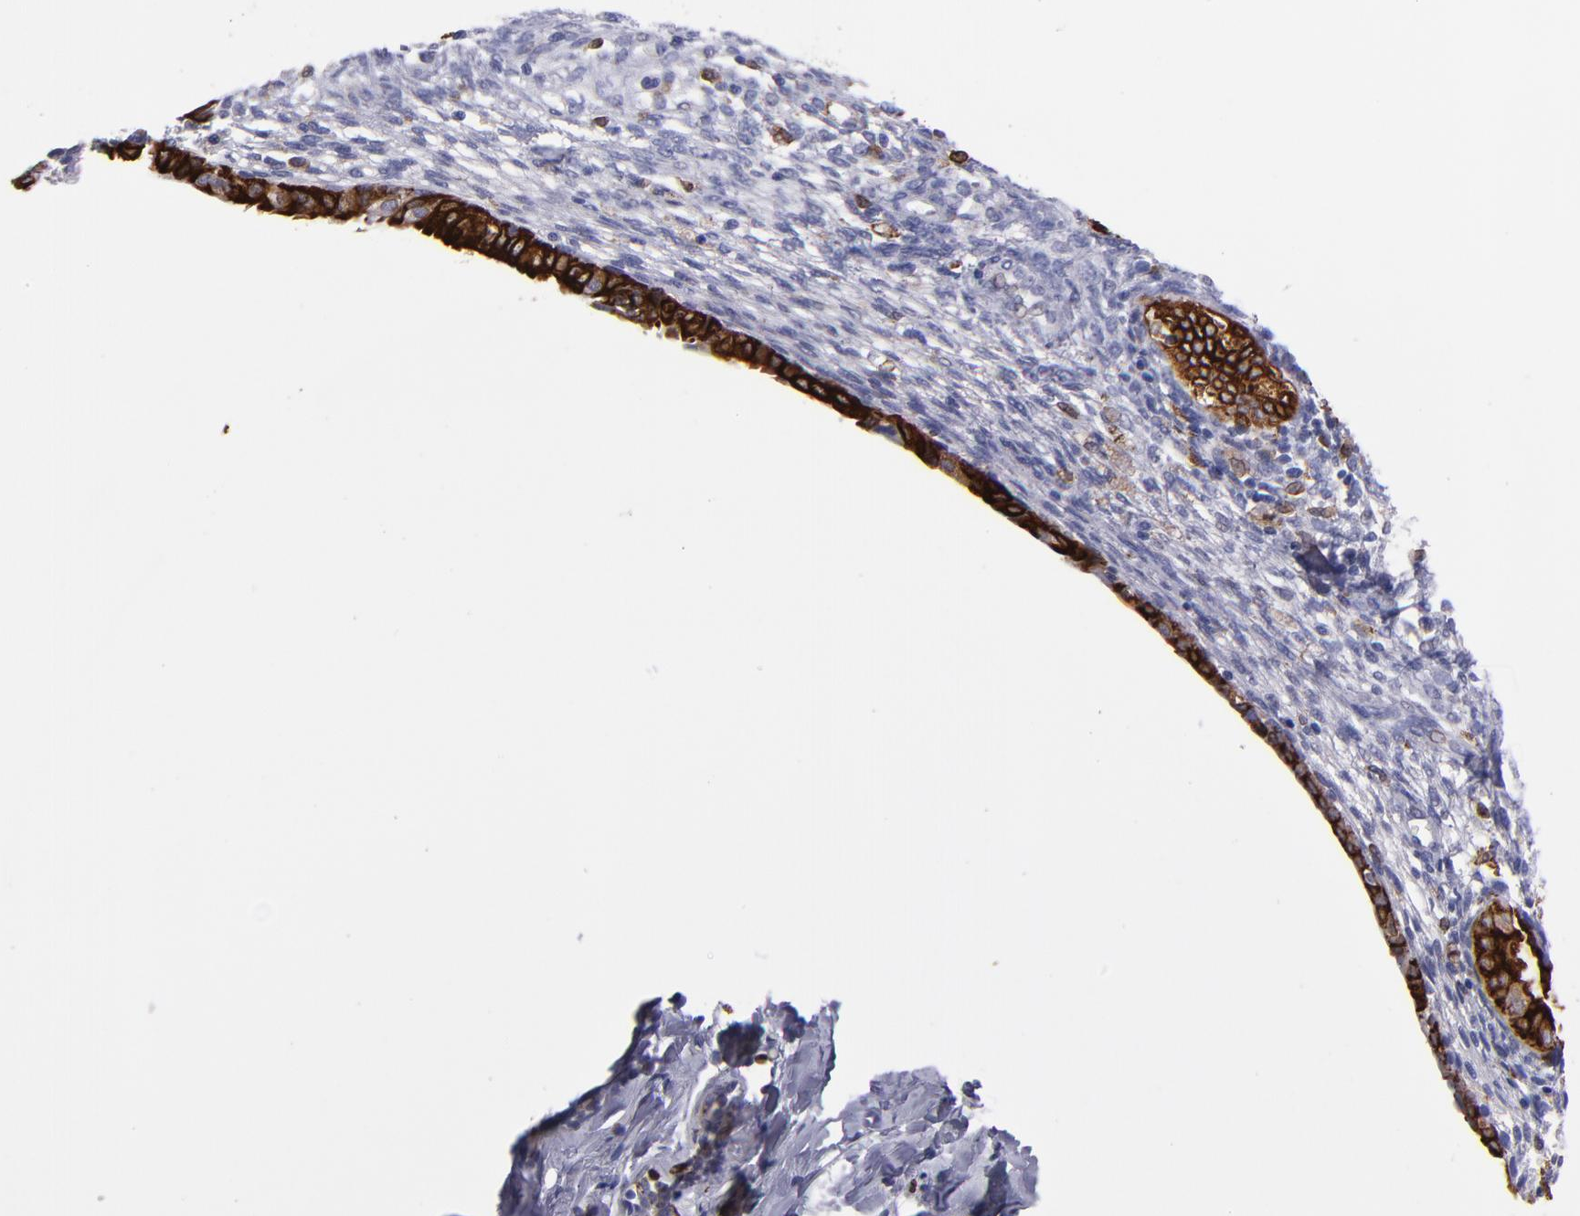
{"staining": {"intensity": "strong", "quantity": "<25%", "location": "nuclear"}, "tissue": "endometrium", "cell_type": "Cells in endometrial stroma", "image_type": "normal", "snomed": [{"axis": "morphology", "description": "Normal tissue, NOS"}, {"axis": "topography", "description": "Endometrium"}], "caption": "Cells in endometrial stroma exhibit medium levels of strong nuclear staining in approximately <25% of cells in normal human endometrium. (brown staining indicates protein expression, while blue staining denotes nuclei).", "gene": "PTGS1", "patient": {"sex": "female", "age": 72}}